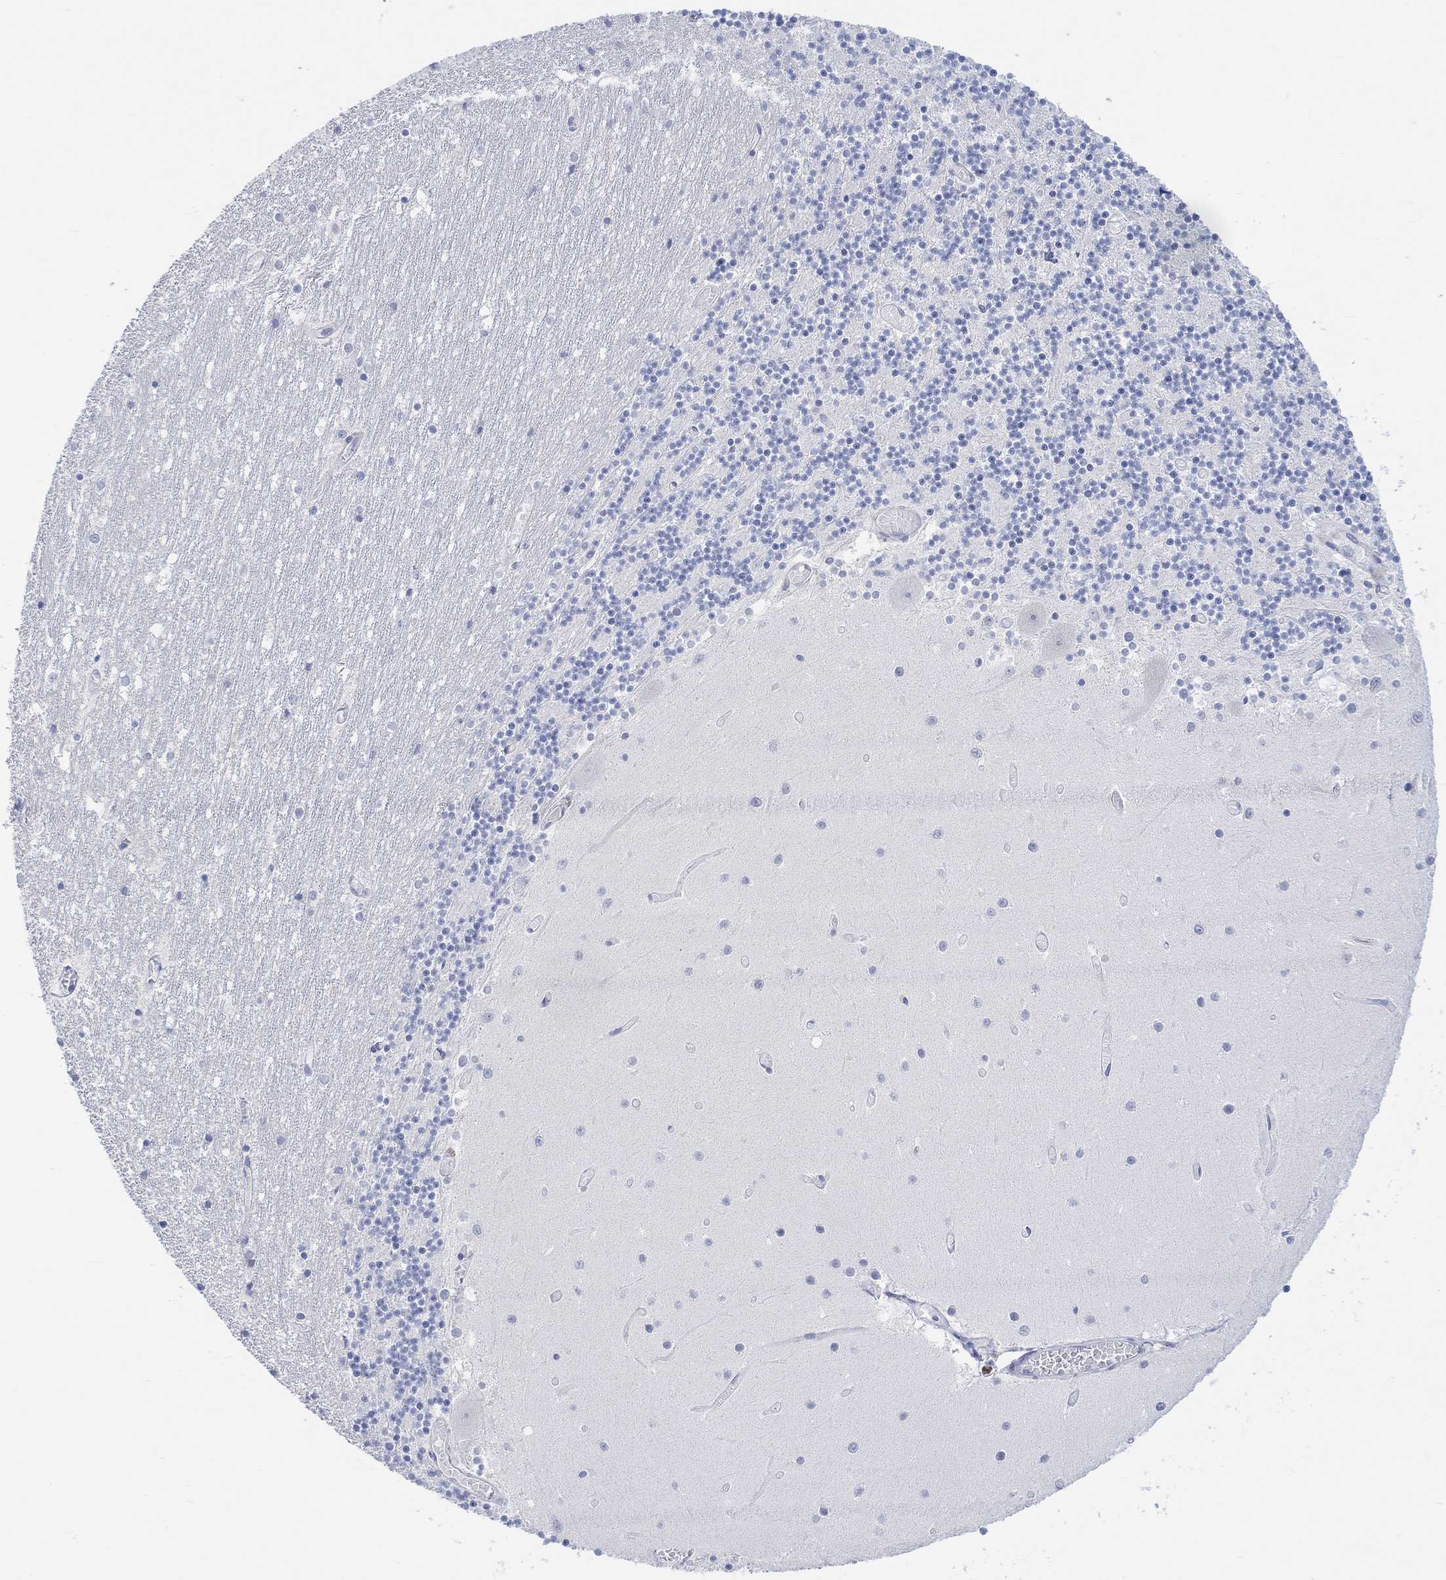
{"staining": {"intensity": "negative", "quantity": "none", "location": "none"}, "tissue": "cerebellum", "cell_type": "Cells in granular layer", "image_type": "normal", "snomed": [{"axis": "morphology", "description": "Normal tissue, NOS"}, {"axis": "topography", "description": "Cerebellum"}], "caption": "An immunohistochemistry image of normal cerebellum is shown. There is no staining in cells in granular layer of cerebellum. (Immunohistochemistry (ihc), brightfield microscopy, high magnification).", "gene": "AK8", "patient": {"sex": "female", "age": 28}}